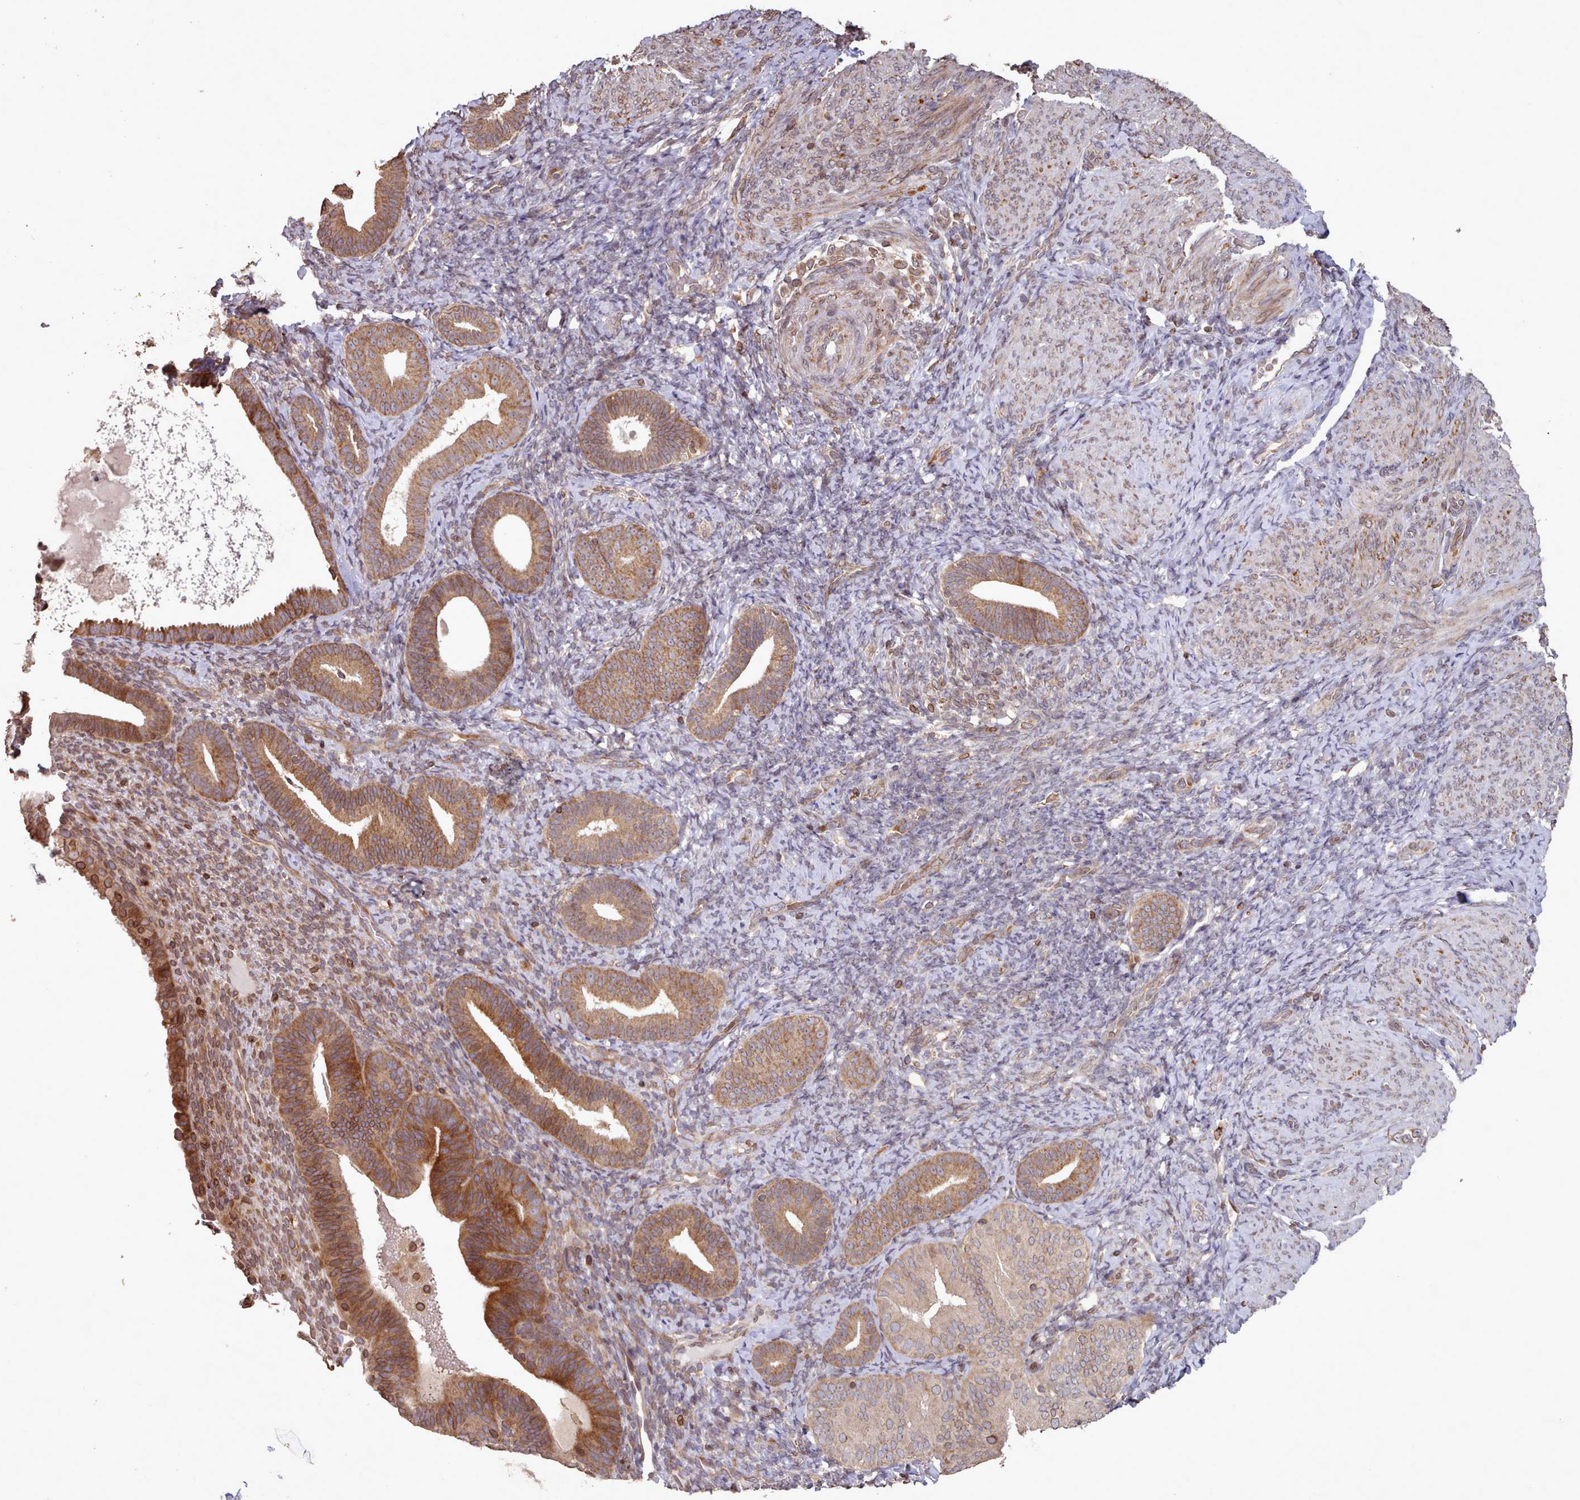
{"staining": {"intensity": "negative", "quantity": "none", "location": "none"}, "tissue": "endometrium", "cell_type": "Cells in endometrial stroma", "image_type": "normal", "snomed": [{"axis": "morphology", "description": "Normal tissue, NOS"}, {"axis": "topography", "description": "Endometrium"}], "caption": "A micrograph of endometrium stained for a protein demonstrates no brown staining in cells in endometrial stroma.", "gene": "TOR1AIP1", "patient": {"sex": "female", "age": 65}}